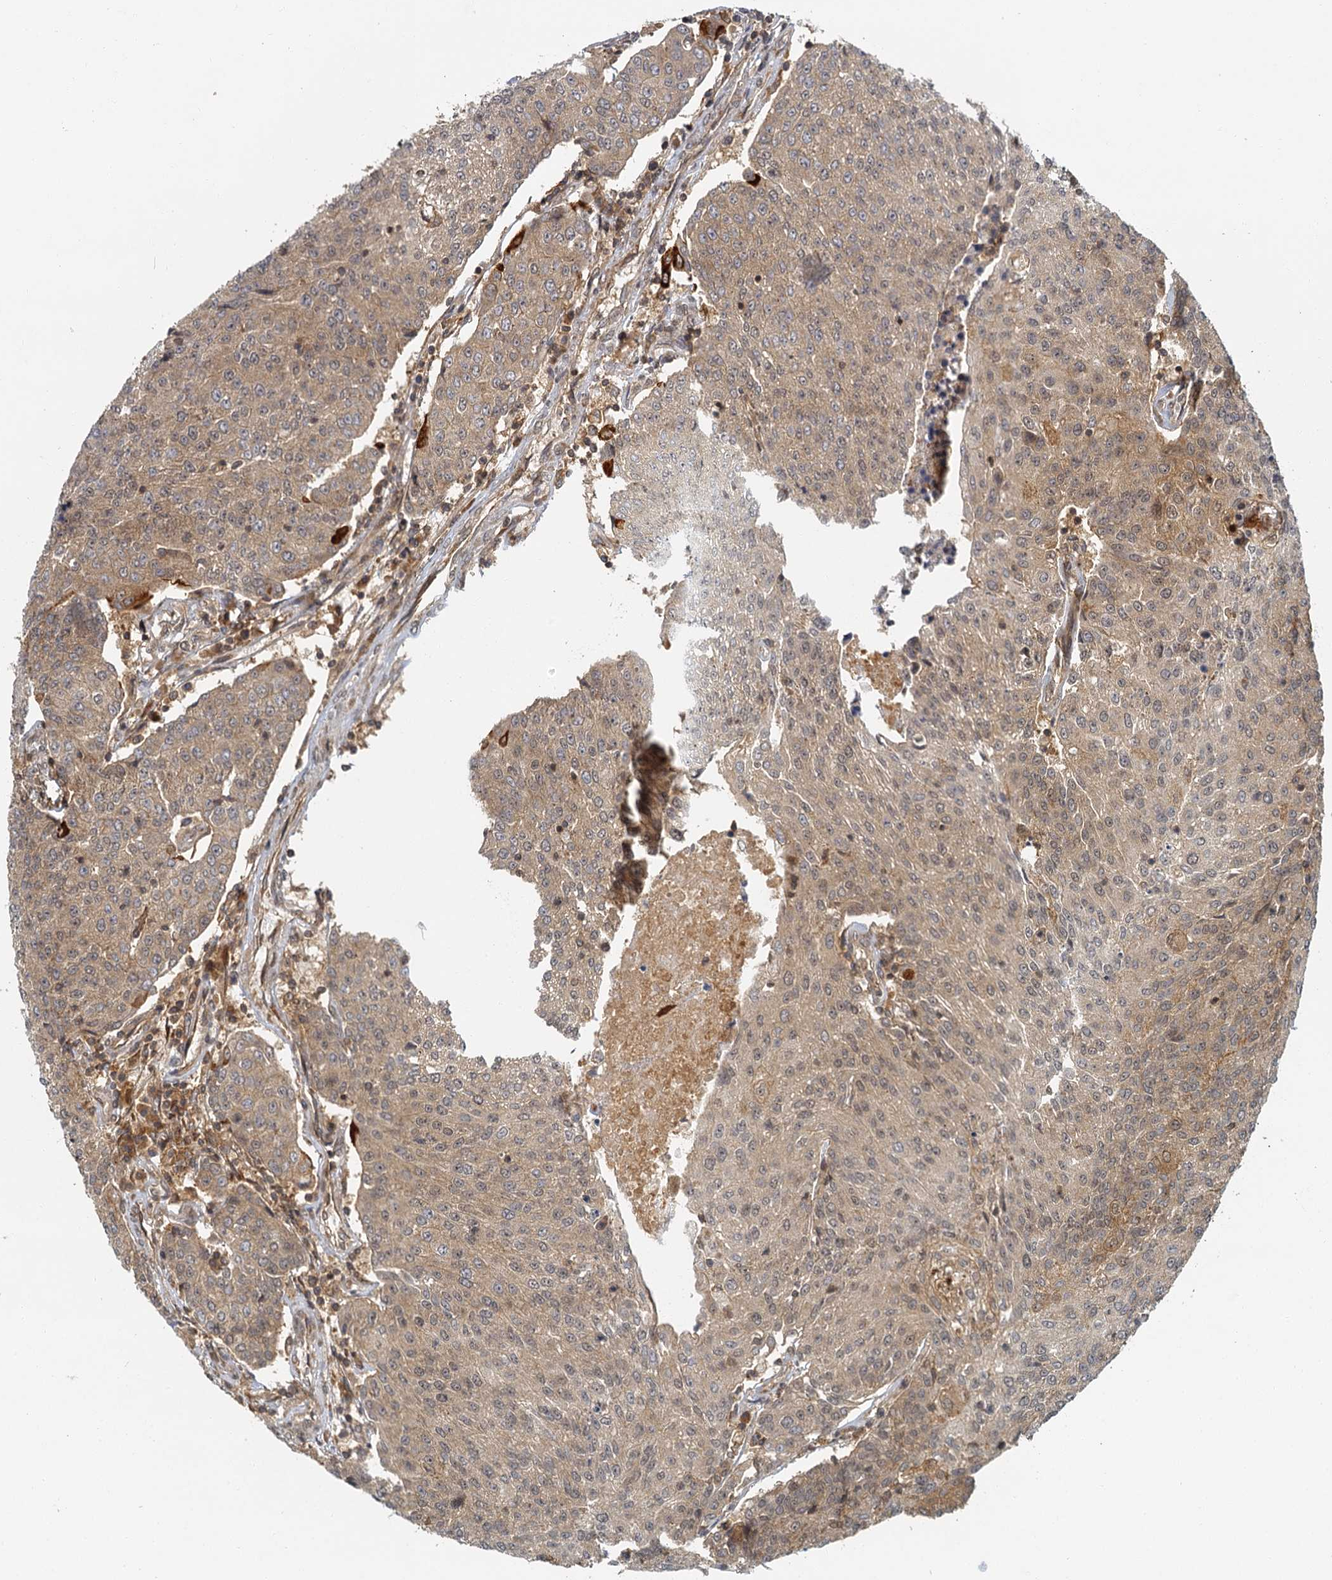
{"staining": {"intensity": "weak", "quantity": ">75%", "location": "cytoplasmic/membranous,nuclear"}, "tissue": "urothelial cancer", "cell_type": "Tumor cells", "image_type": "cancer", "snomed": [{"axis": "morphology", "description": "Urothelial carcinoma, High grade"}, {"axis": "topography", "description": "Urinary bladder"}], "caption": "A histopathology image of human urothelial cancer stained for a protein reveals weak cytoplasmic/membranous and nuclear brown staining in tumor cells. (Brightfield microscopy of DAB IHC at high magnification).", "gene": "ZNF549", "patient": {"sex": "female", "age": 85}}